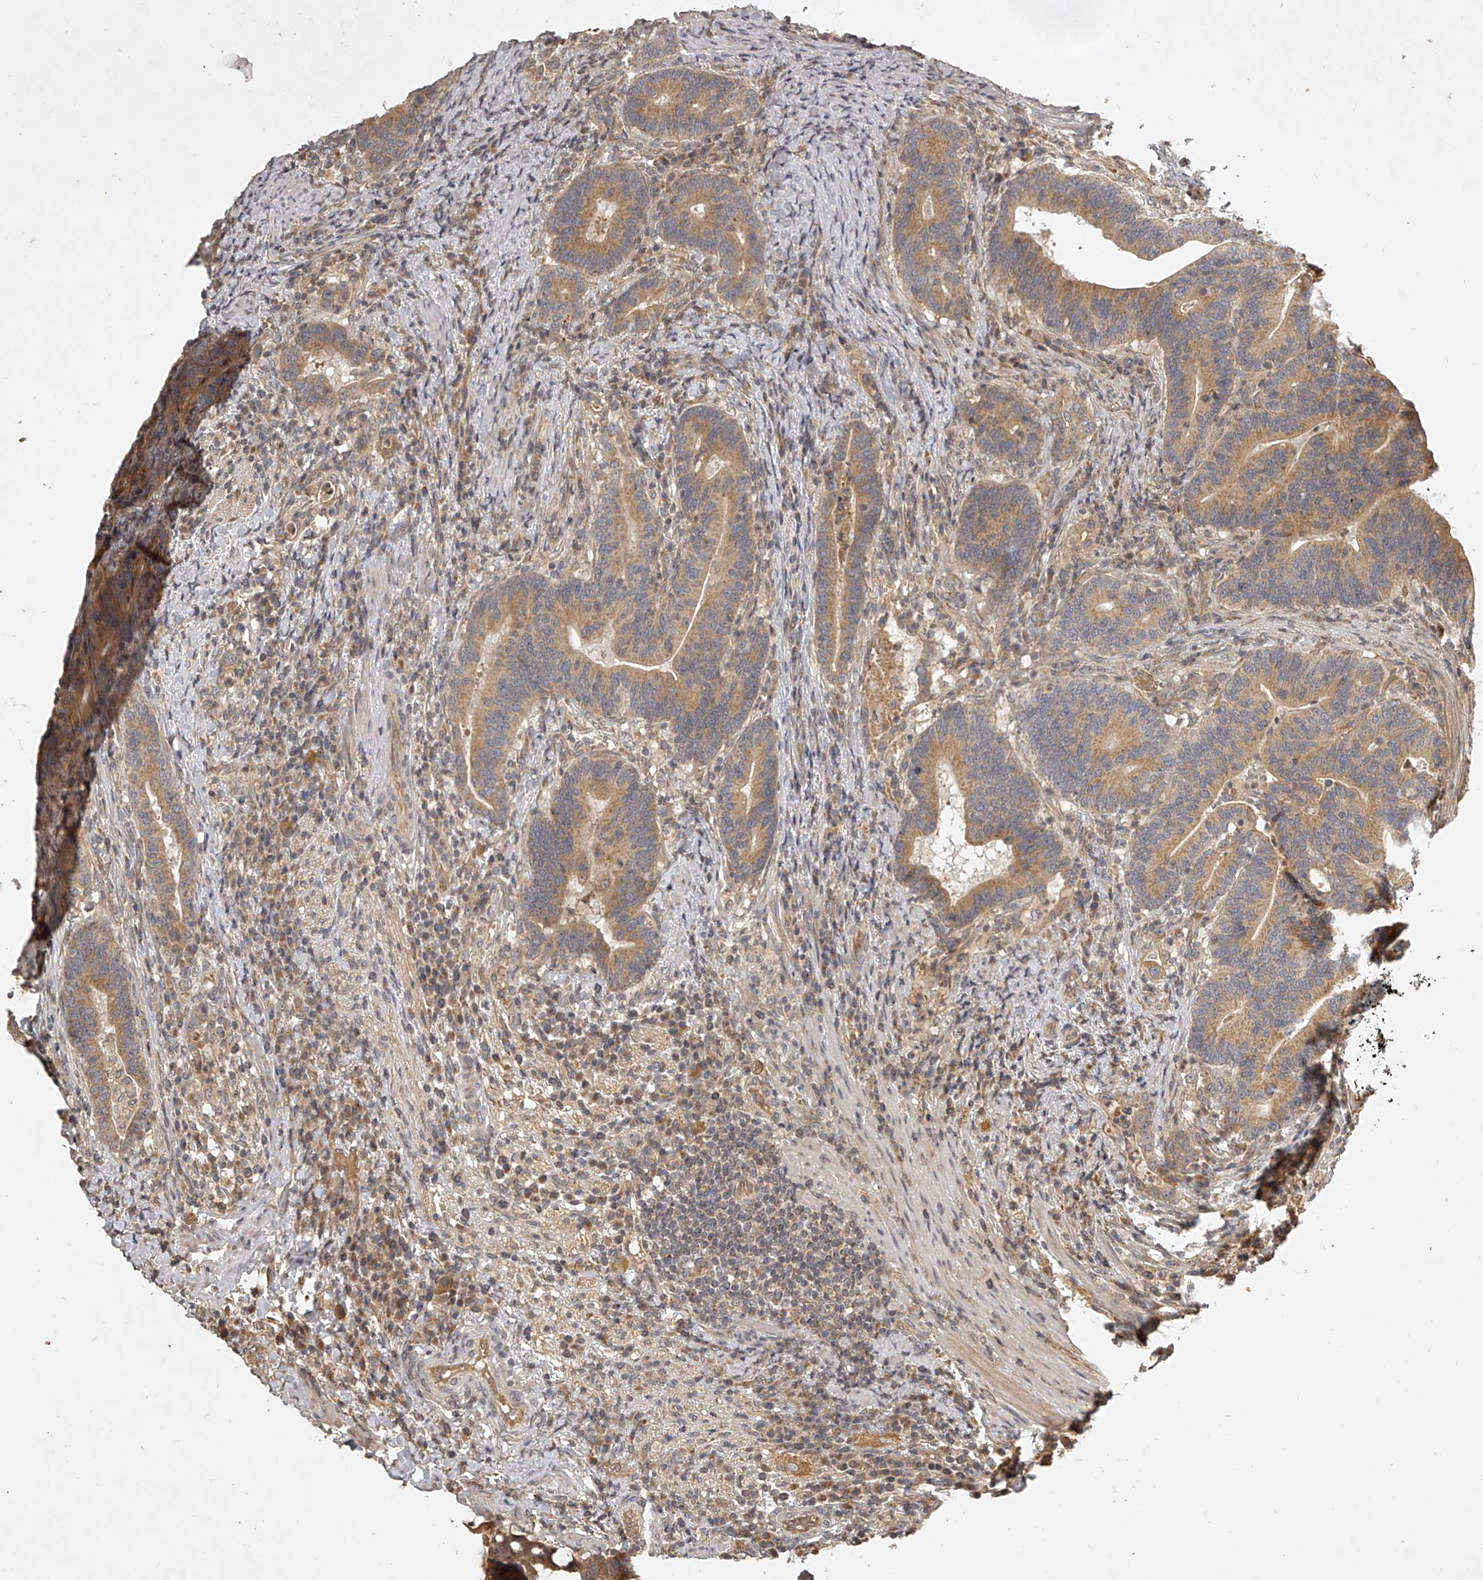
{"staining": {"intensity": "moderate", "quantity": ">75%", "location": "cytoplasmic/membranous"}, "tissue": "colorectal cancer", "cell_type": "Tumor cells", "image_type": "cancer", "snomed": [{"axis": "morphology", "description": "Adenocarcinoma, NOS"}, {"axis": "topography", "description": "Colon"}], "caption": "Protein expression analysis of human adenocarcinoma (colorectal) reveals moderate cytoplasmic/membranous staining in about >75% of tumor cells. (DAB IHC with brightfield microscopy, high magnification).", "gene": "NFS1", "patient": {"sex": "female", "age": 66}}